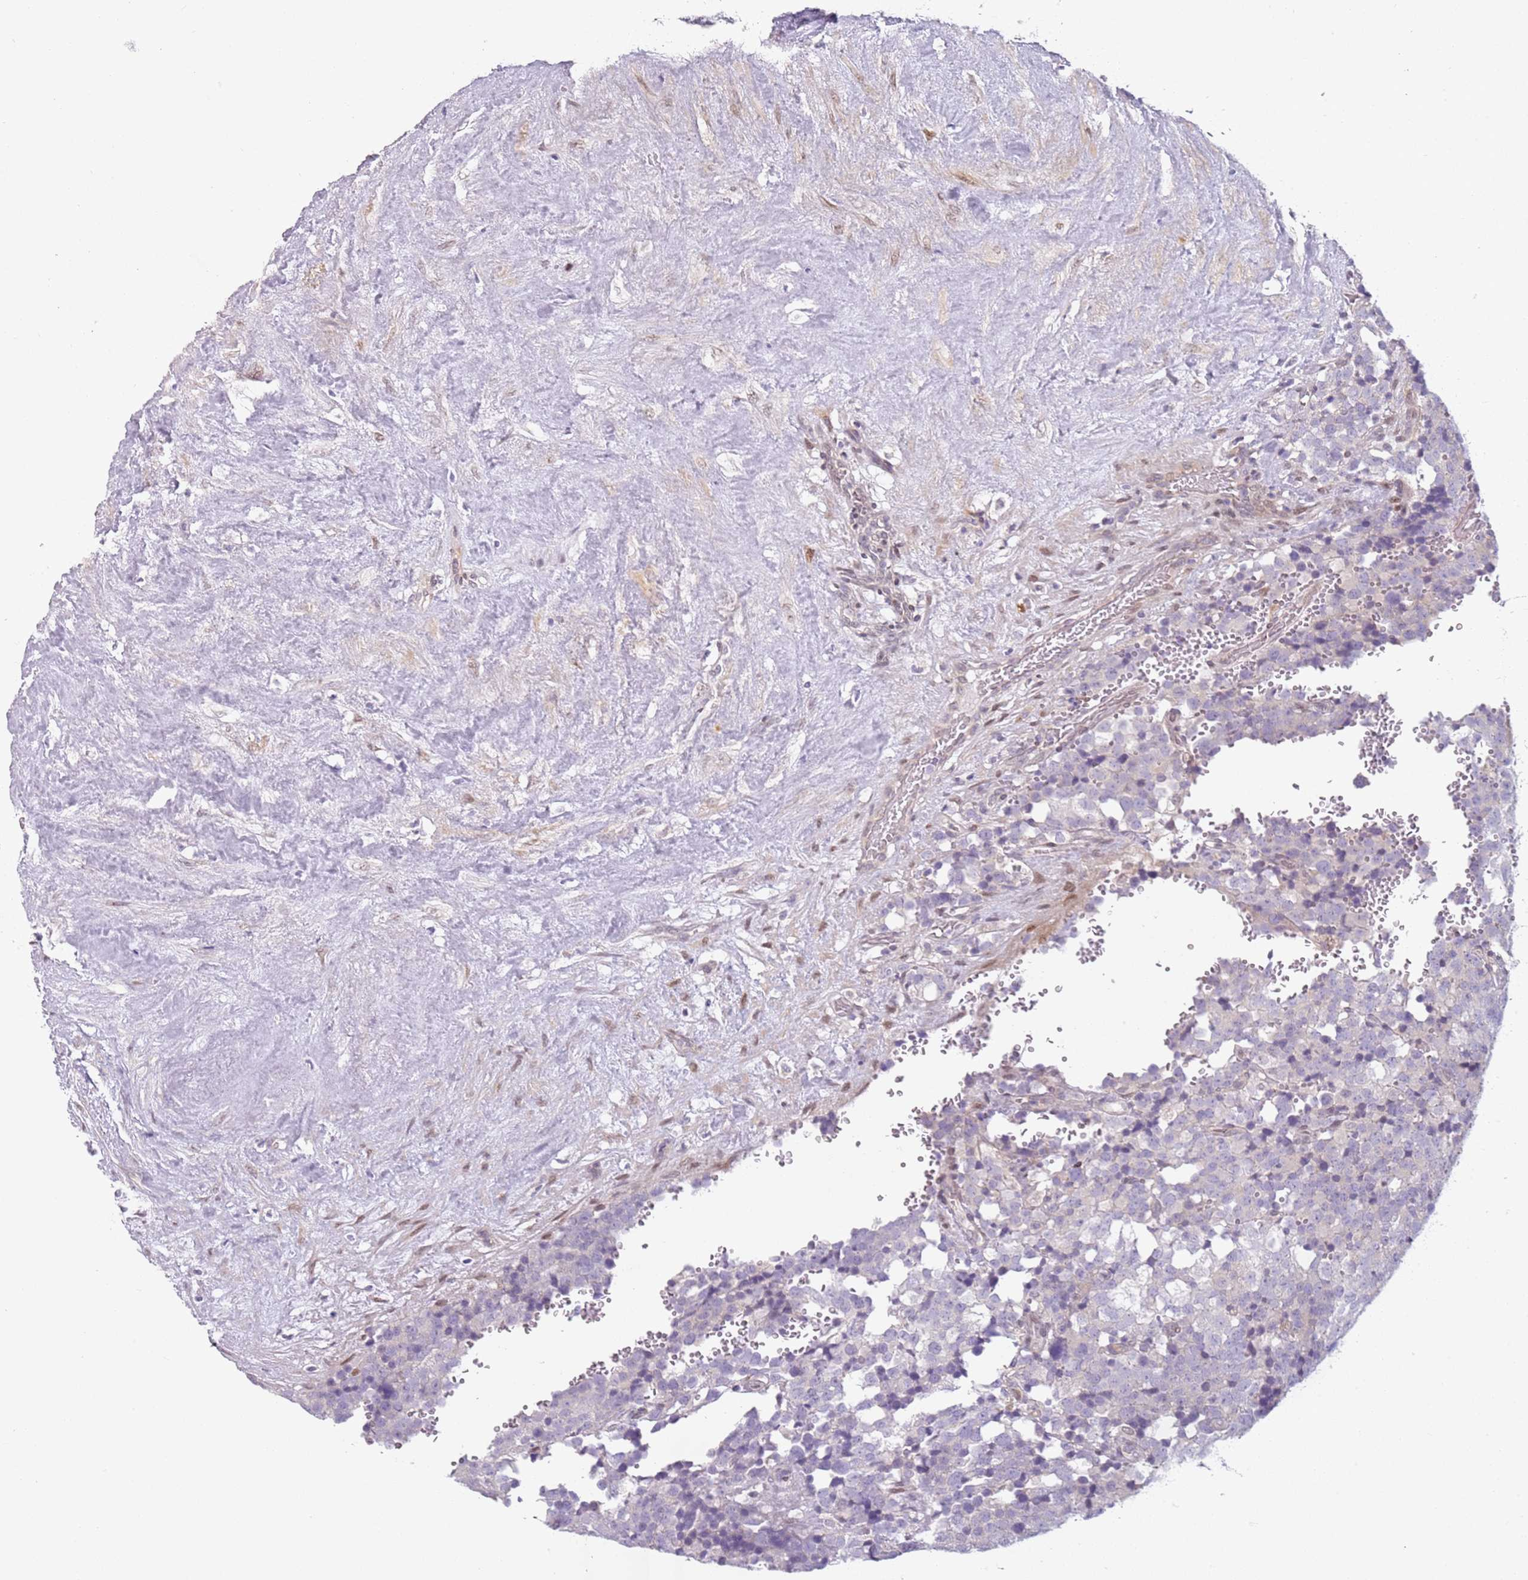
{"staining": {"intensity": "negative", "quantity": "none", "location": "none"}, "tissue": "testis cancer", "cell_type": "Tumor cells", "image_type": "cancer", "snomed": [{"axis": "morphology", "description": "Seminoma, NOS"}, {"axis": "topography", "description": "Testis"}], "caption": "Immunohistochemical staining of testis seminoma exhibits no significant positivity in tumor cells.", "gene": "DEFB116", "patient": {"sex": "male", "age": 71}}